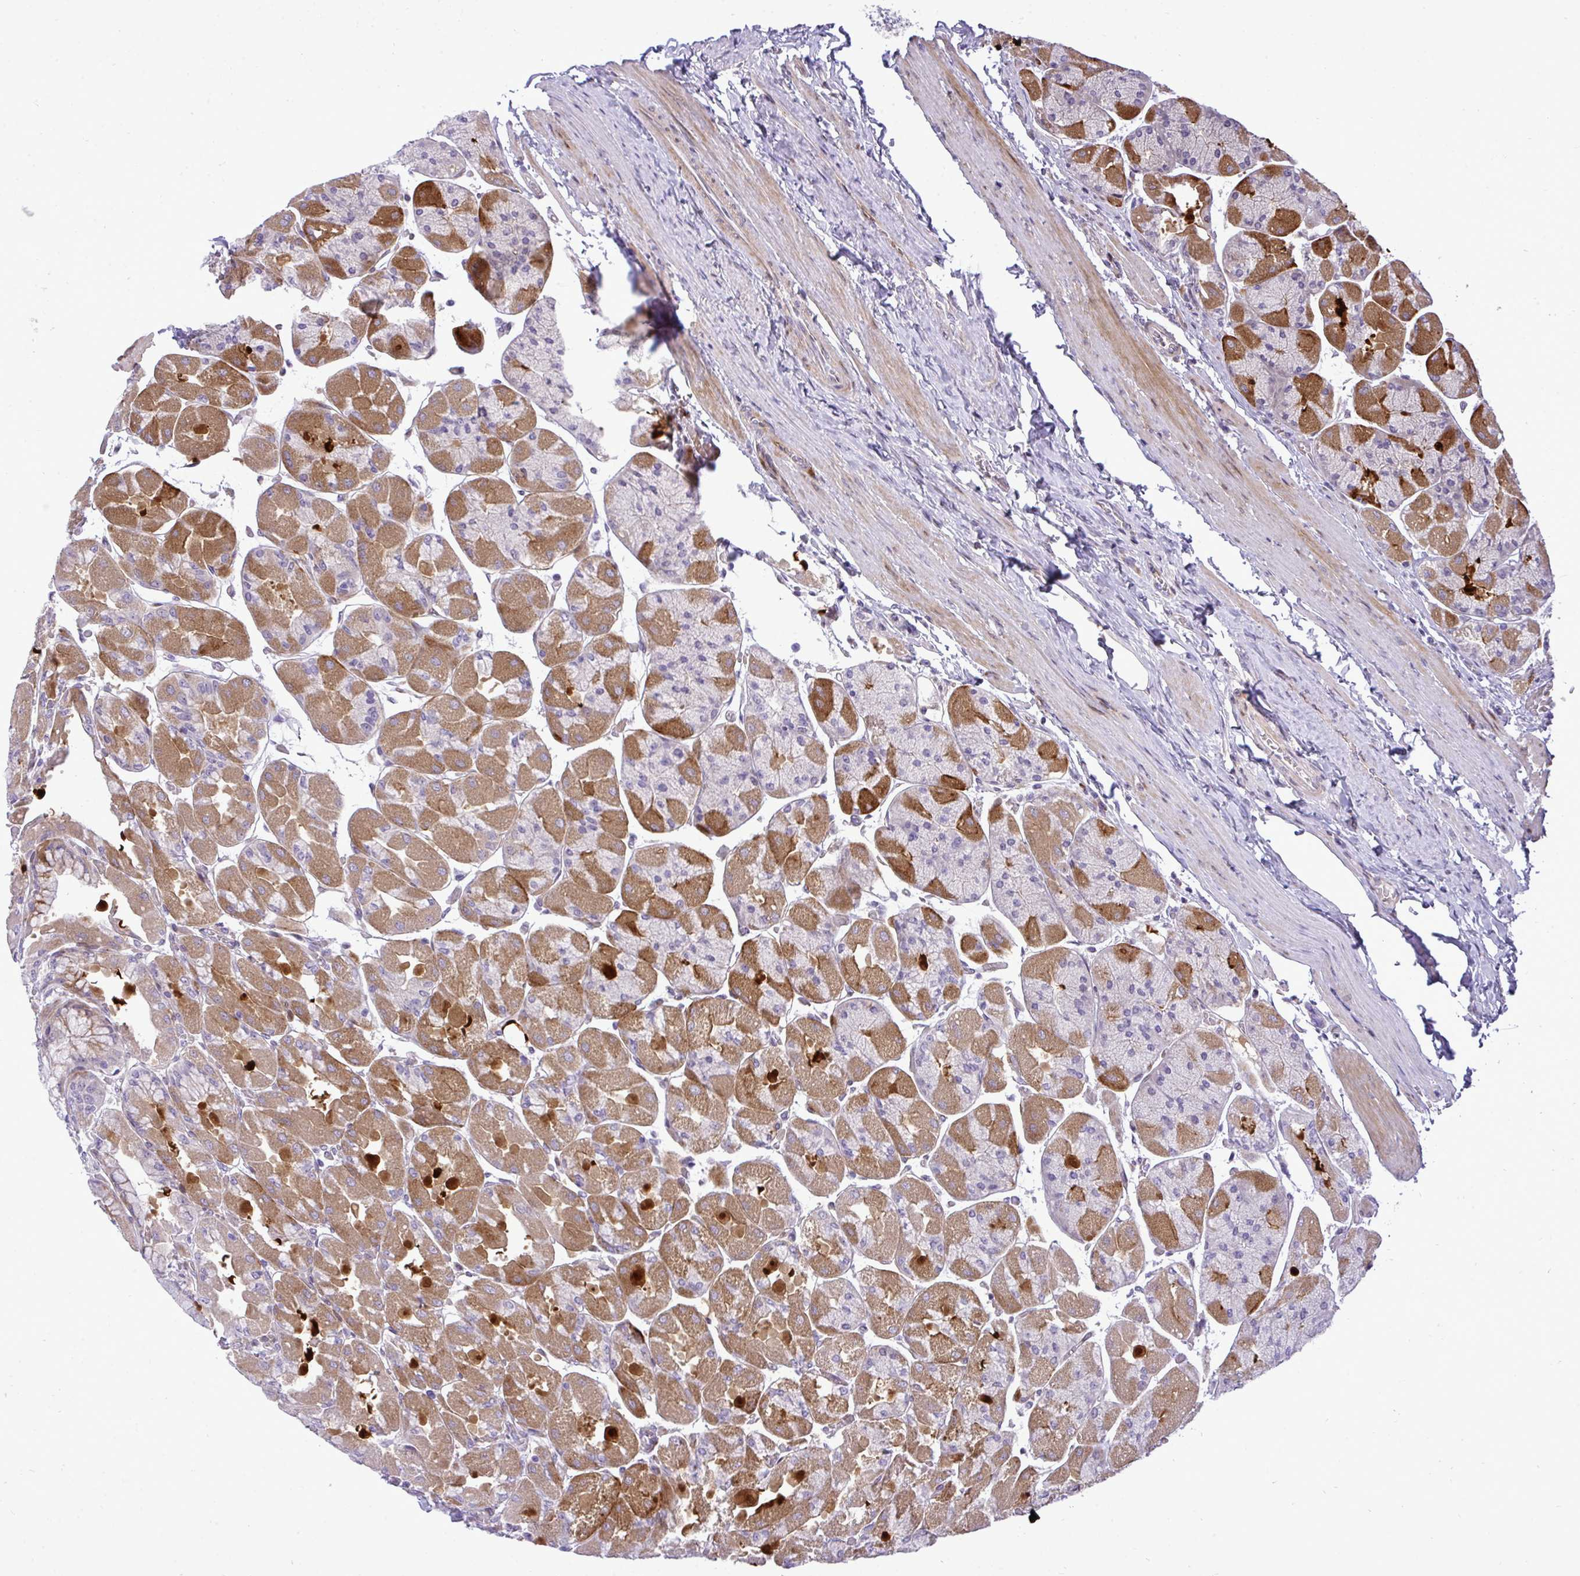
{"staining": {"intensity": "strong", "quantity": "25%-75%", "location": "cytoplasmic/membranous"}, "tissue": "stomach", "cell_type": "Glandular cells", "image_type": "normal", "snomed": [{"axis": "morphology", "description": "Normal tissue, NOS"}, {"axis": "topography", "description": "Stomach"}], "caption": "Strong cytoplasmic/membranous expression for a protein is appreciated in about 25%-75% of glandular cells of unremarkable stomach using immunohistochemistry.", "gene": "CASTOR2", "patient": {"sex": "female", "age": 61}}